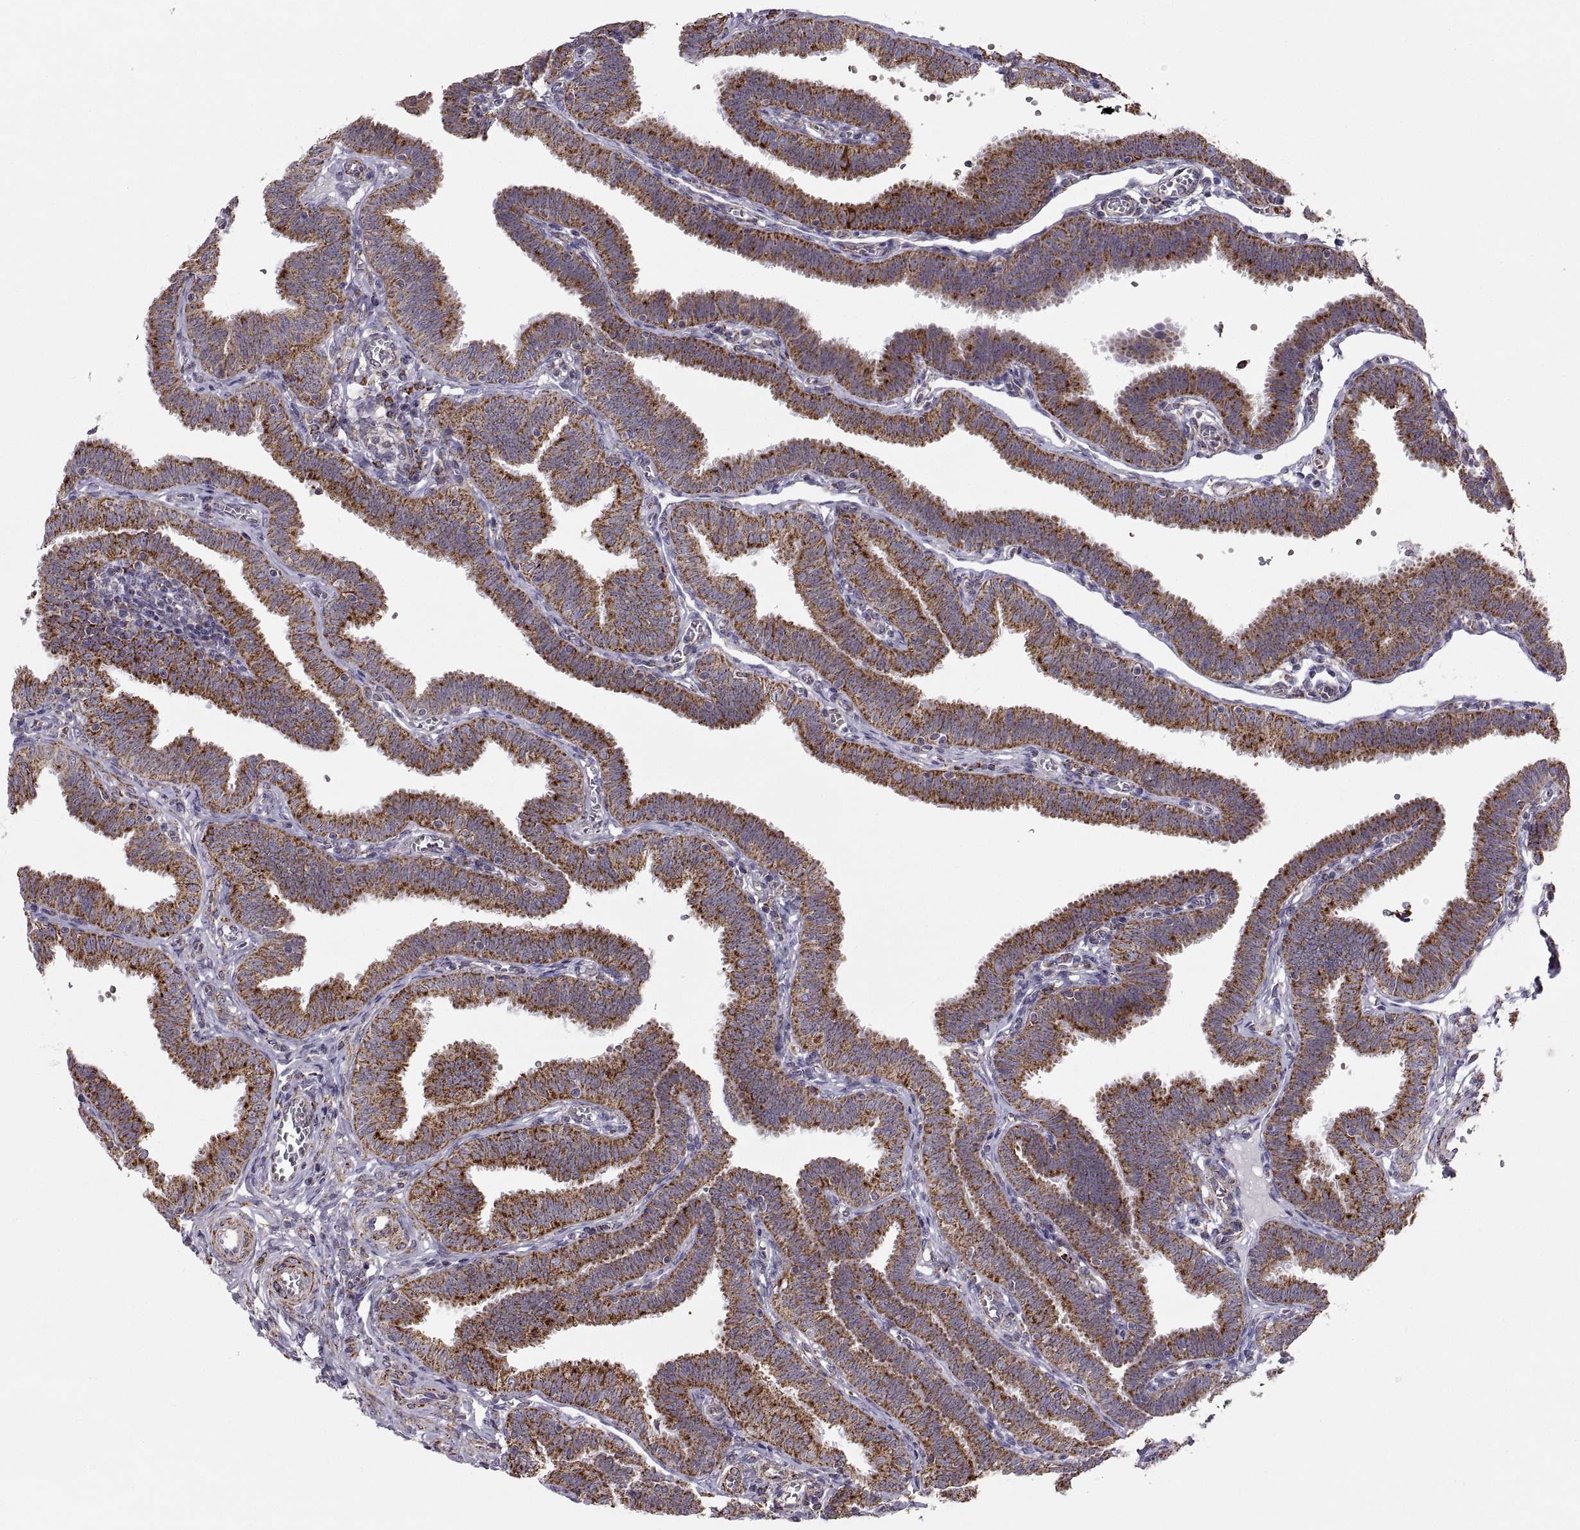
{"staining": {"intensity": "strong", "quantity": ">75%", "location": "cytoplasmic/membranous"}, "tissue": "fallopian tube", "cell_type": "Glandular cells", "image_type": "normal", "snomed": [{"axis": "morphology", "description": "Normal tissue, NOS"}, {"axis": "topography", "description": "Fallopian tube"}], "caption": "Protein analysis of normal fallopian tube displays strong cytoplasmic/membranous expression in approximately >75% of glandular cells. (Brightfield microscopy of DAB IHC at high magnification).", "gene": "ARSD", "patient": {"sex": "female", "age": 25}}